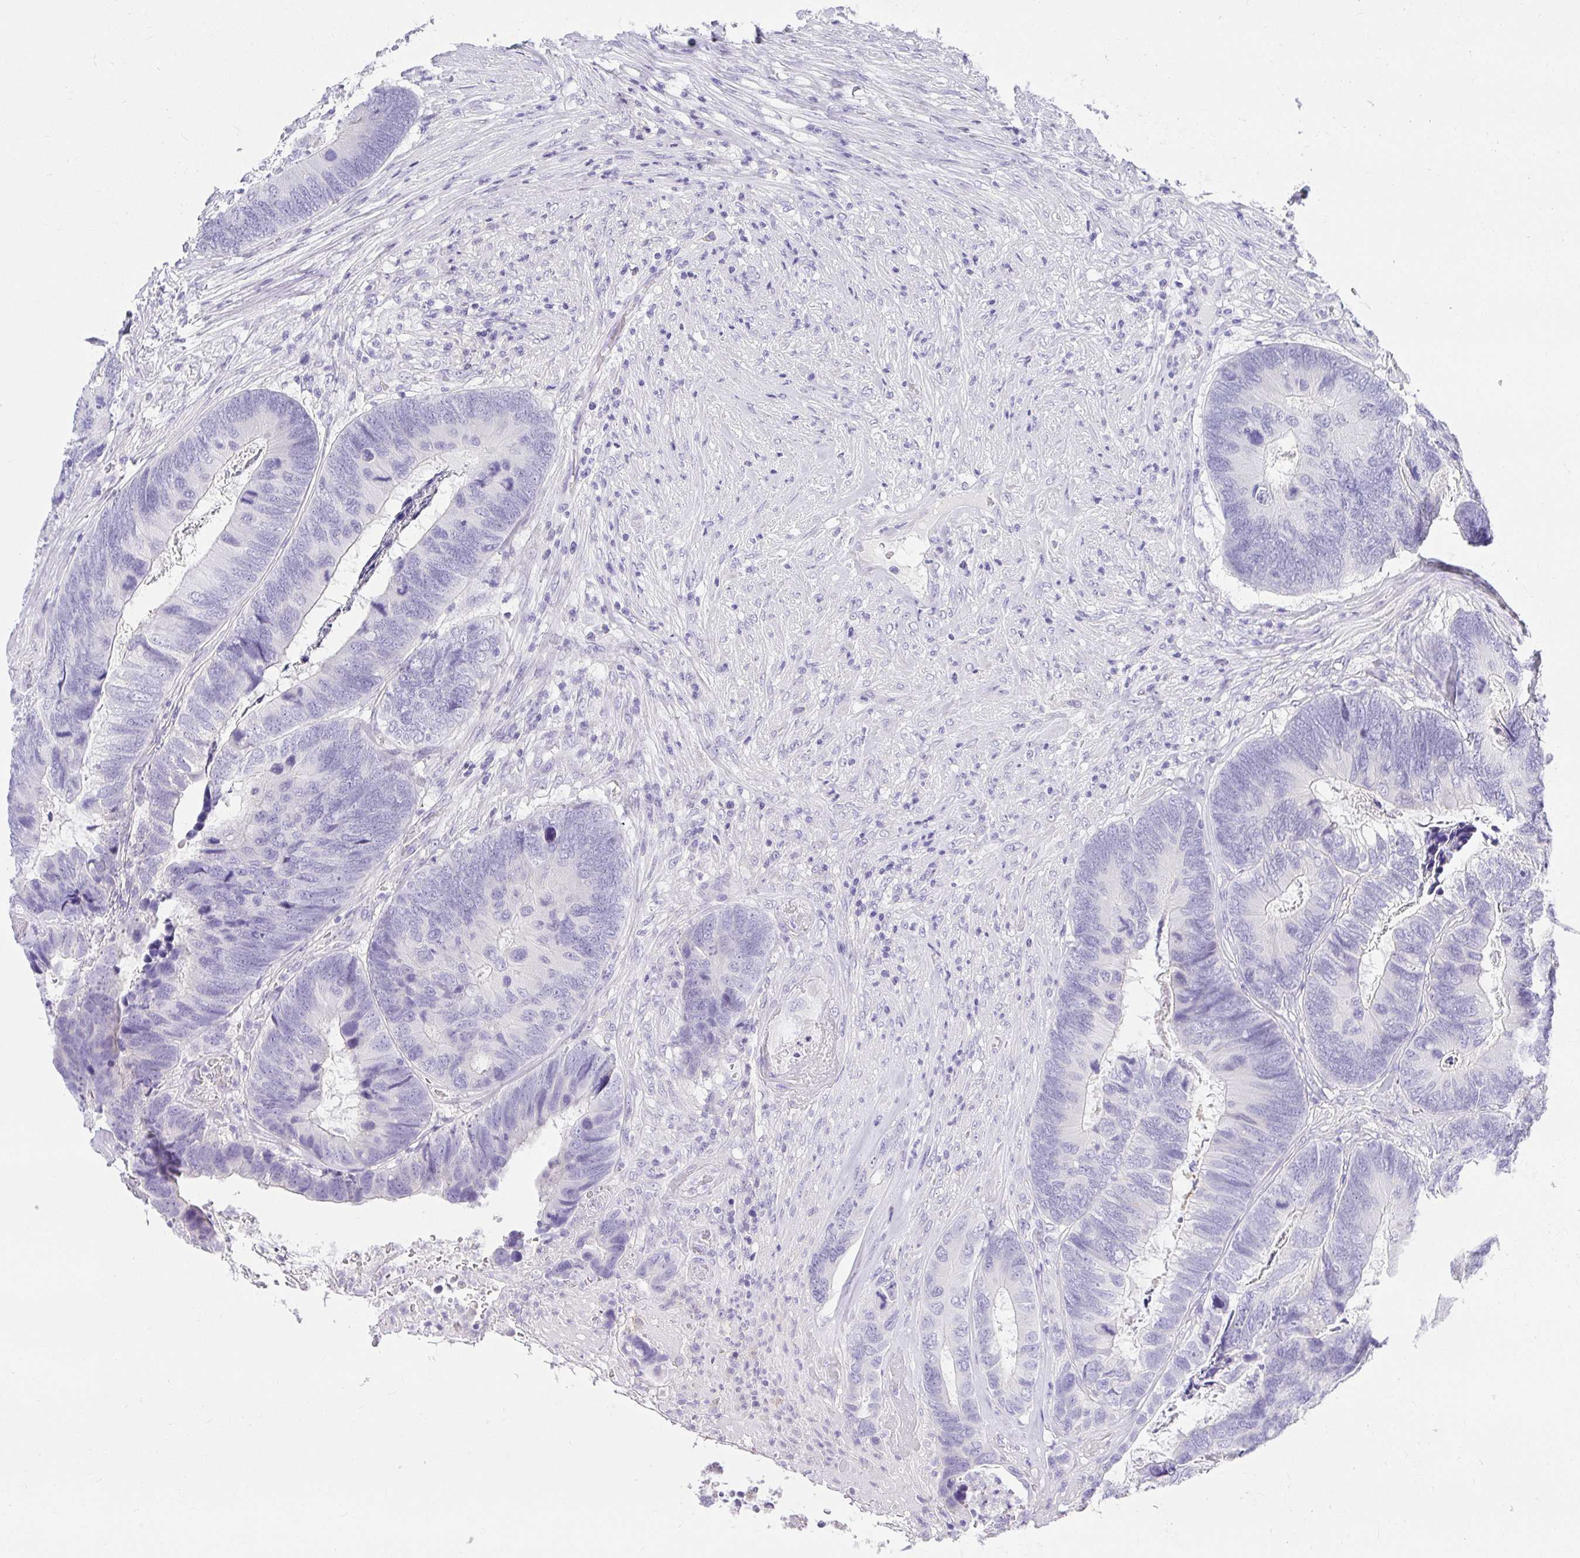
{"staining": {"intensity": "negative", "quantity": "none", "location": "none"}, "tissue": "colorectal cancer", "cell_type": "Tumor cells", "image_type": "cancer", "snomed": [{"axis": "morphology", "description": "Adenocarcinoma, NOS"}, {"axis": "topography", "description": "Colon"}], "caption": "This is an immunohistochemistry (IHC) image of colorectal cancer (adenocarcinoma). There is no positivity in tumor cells.", "gene": "CHAT", "patient": {"sex": "female", "age": 67}}